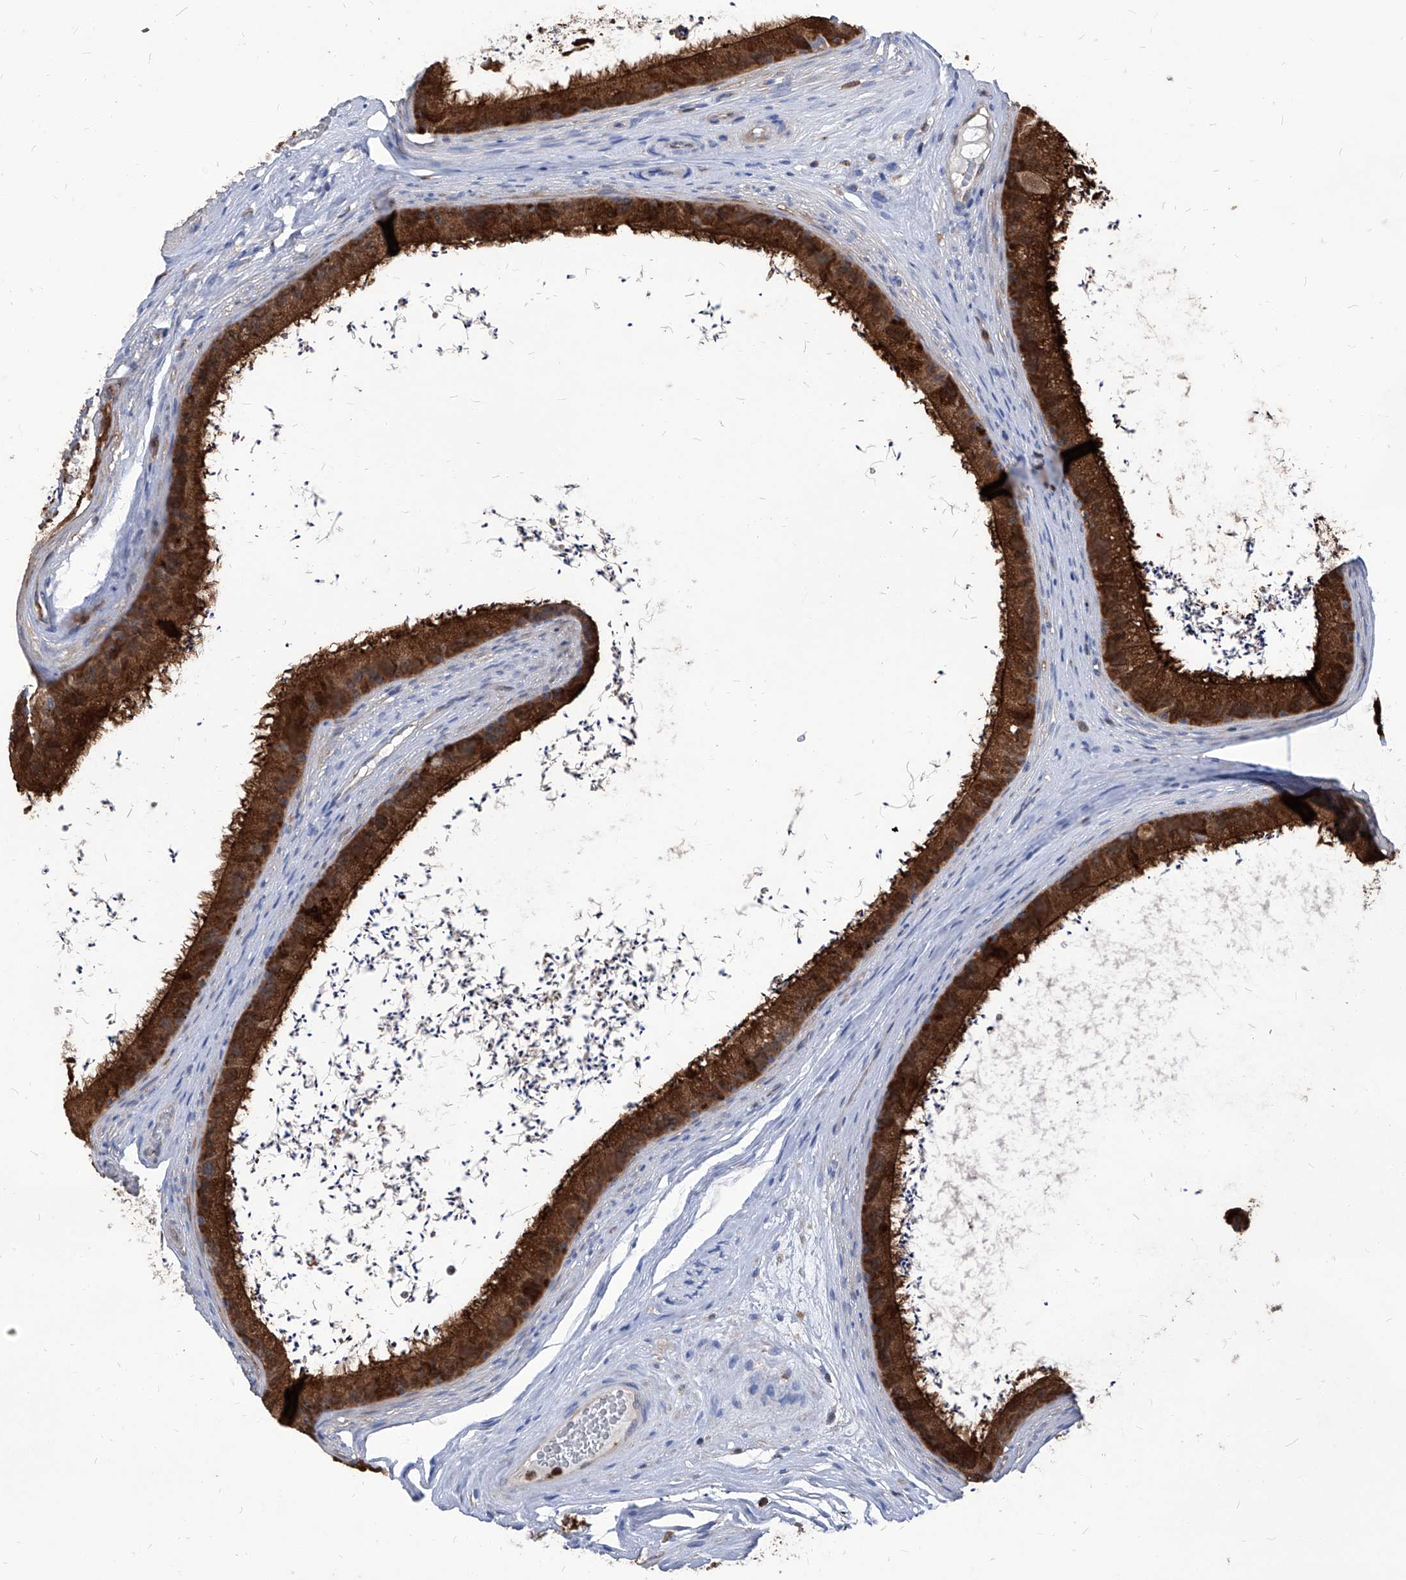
{"staining": {"intensity": "strong", "quantity": "25%-75%", "location": "cytoplasmic/membranous"}, "tissue": "epididymis", "cell_type": "Glandular cells", "image_type": "normal", "snomed": [{"axis": "morphology", "description": "Normal tissue, NOS"}, {"axis": "topography", "description": "Epididymis, spermatic cord, NOS"}], "caption": "This image exhibits IHC staining of benign human epididymis, with high strong cytoplasmic/membranous positivity in approximately 25%-75% of glandular cells.", "gene": "ABRACL", "patient": {"sex": "male", "age": 50}}